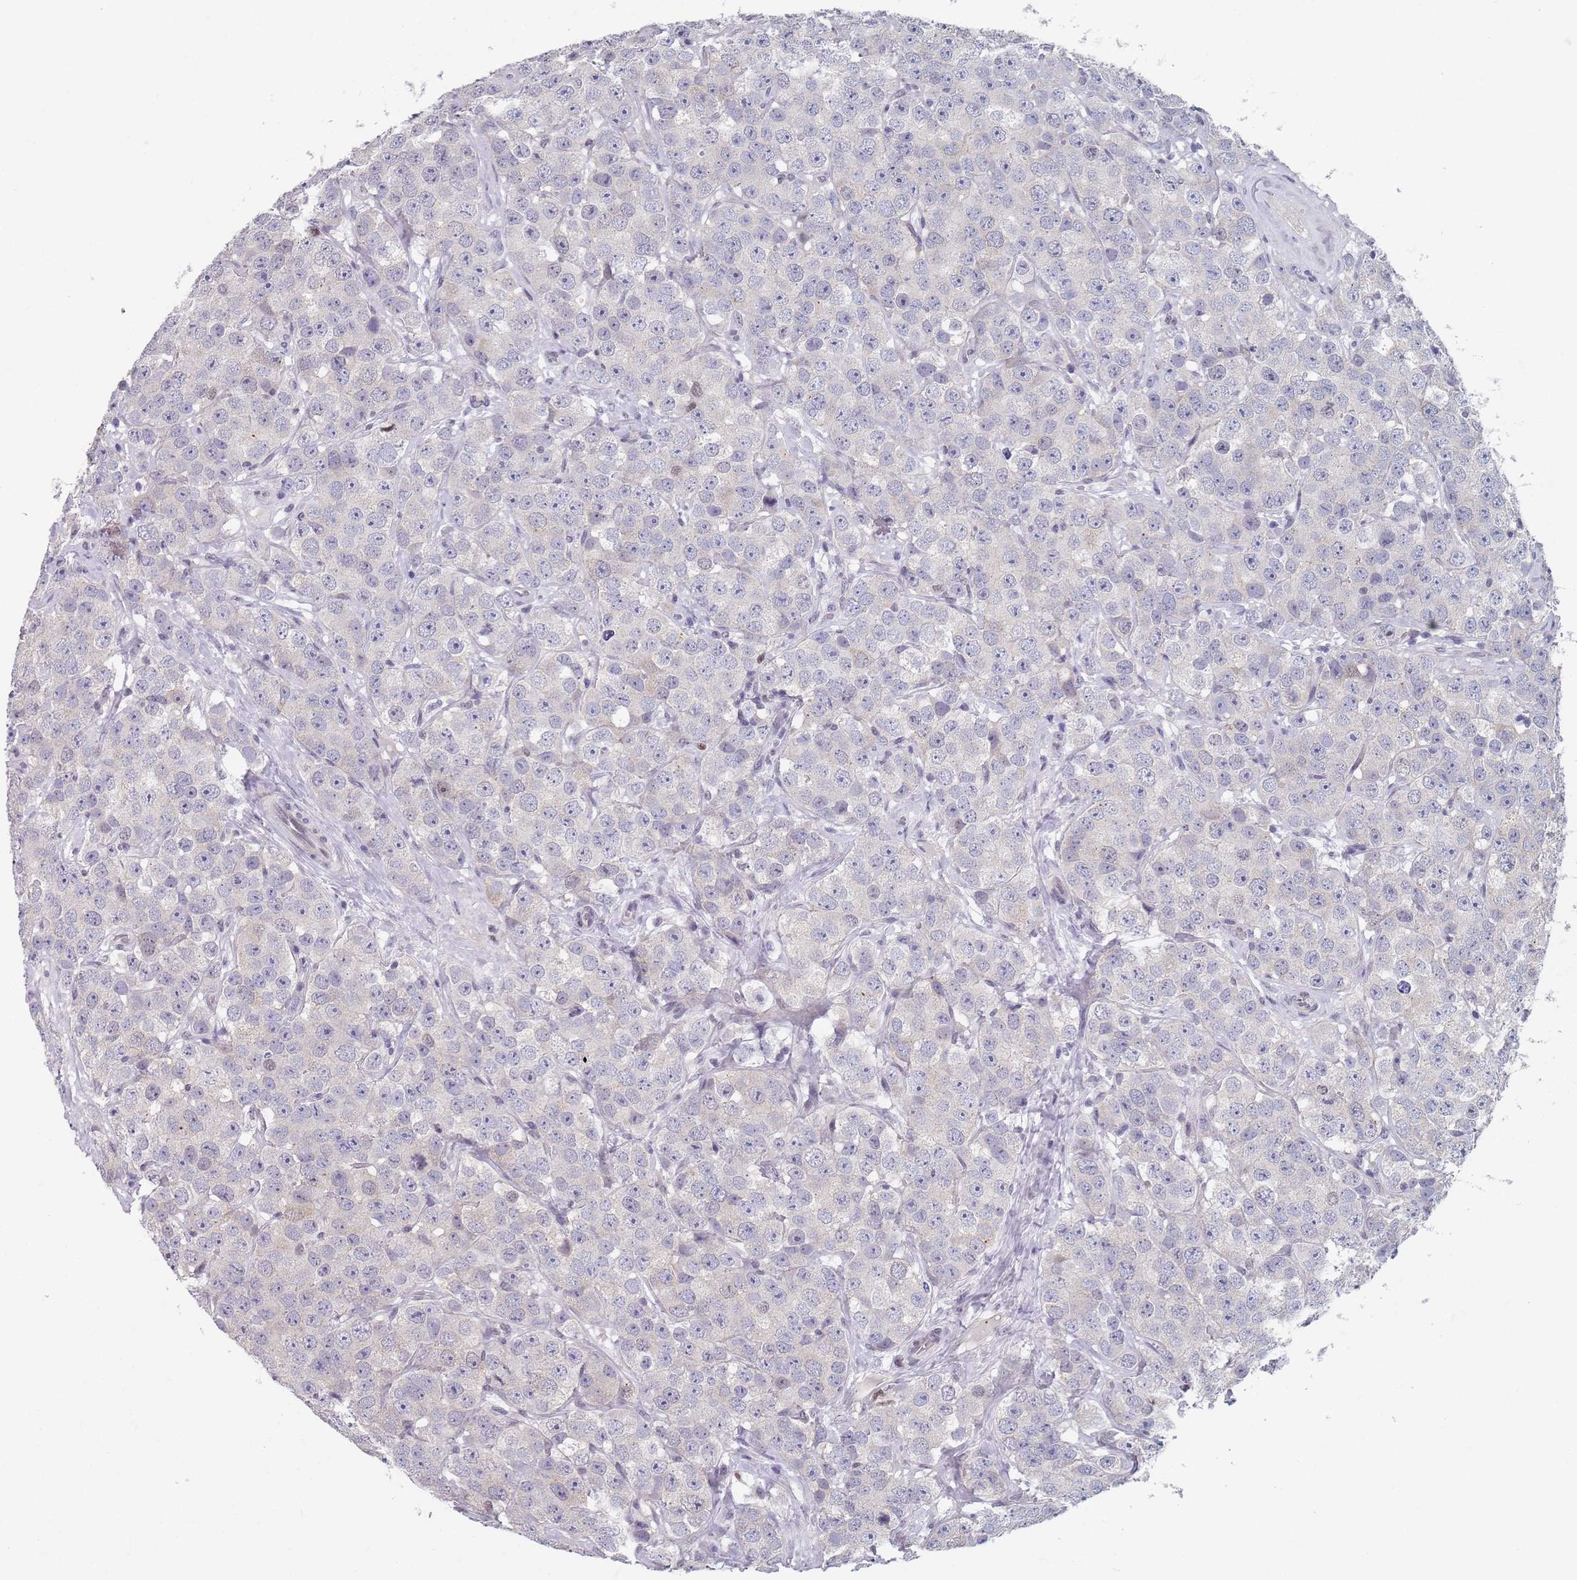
{"staining": {"intensity": "negative", "quantity": "none", "location": "none"}, "tissue": "testis cancer", "cell_type": "Tumor cells", "image_type": "cancer", "snomed": [{"axis": "morphology", "description": "Seminoma, NOS"}, {"axis": "topography", "description": "Testis"}], "caption": "This is an immunohistochemistry micrograph of human seminoma (testis). There is no positivity in tumor cells.", "gene": "SAMD1", "patient": {"sex": "male", "age": 28}}